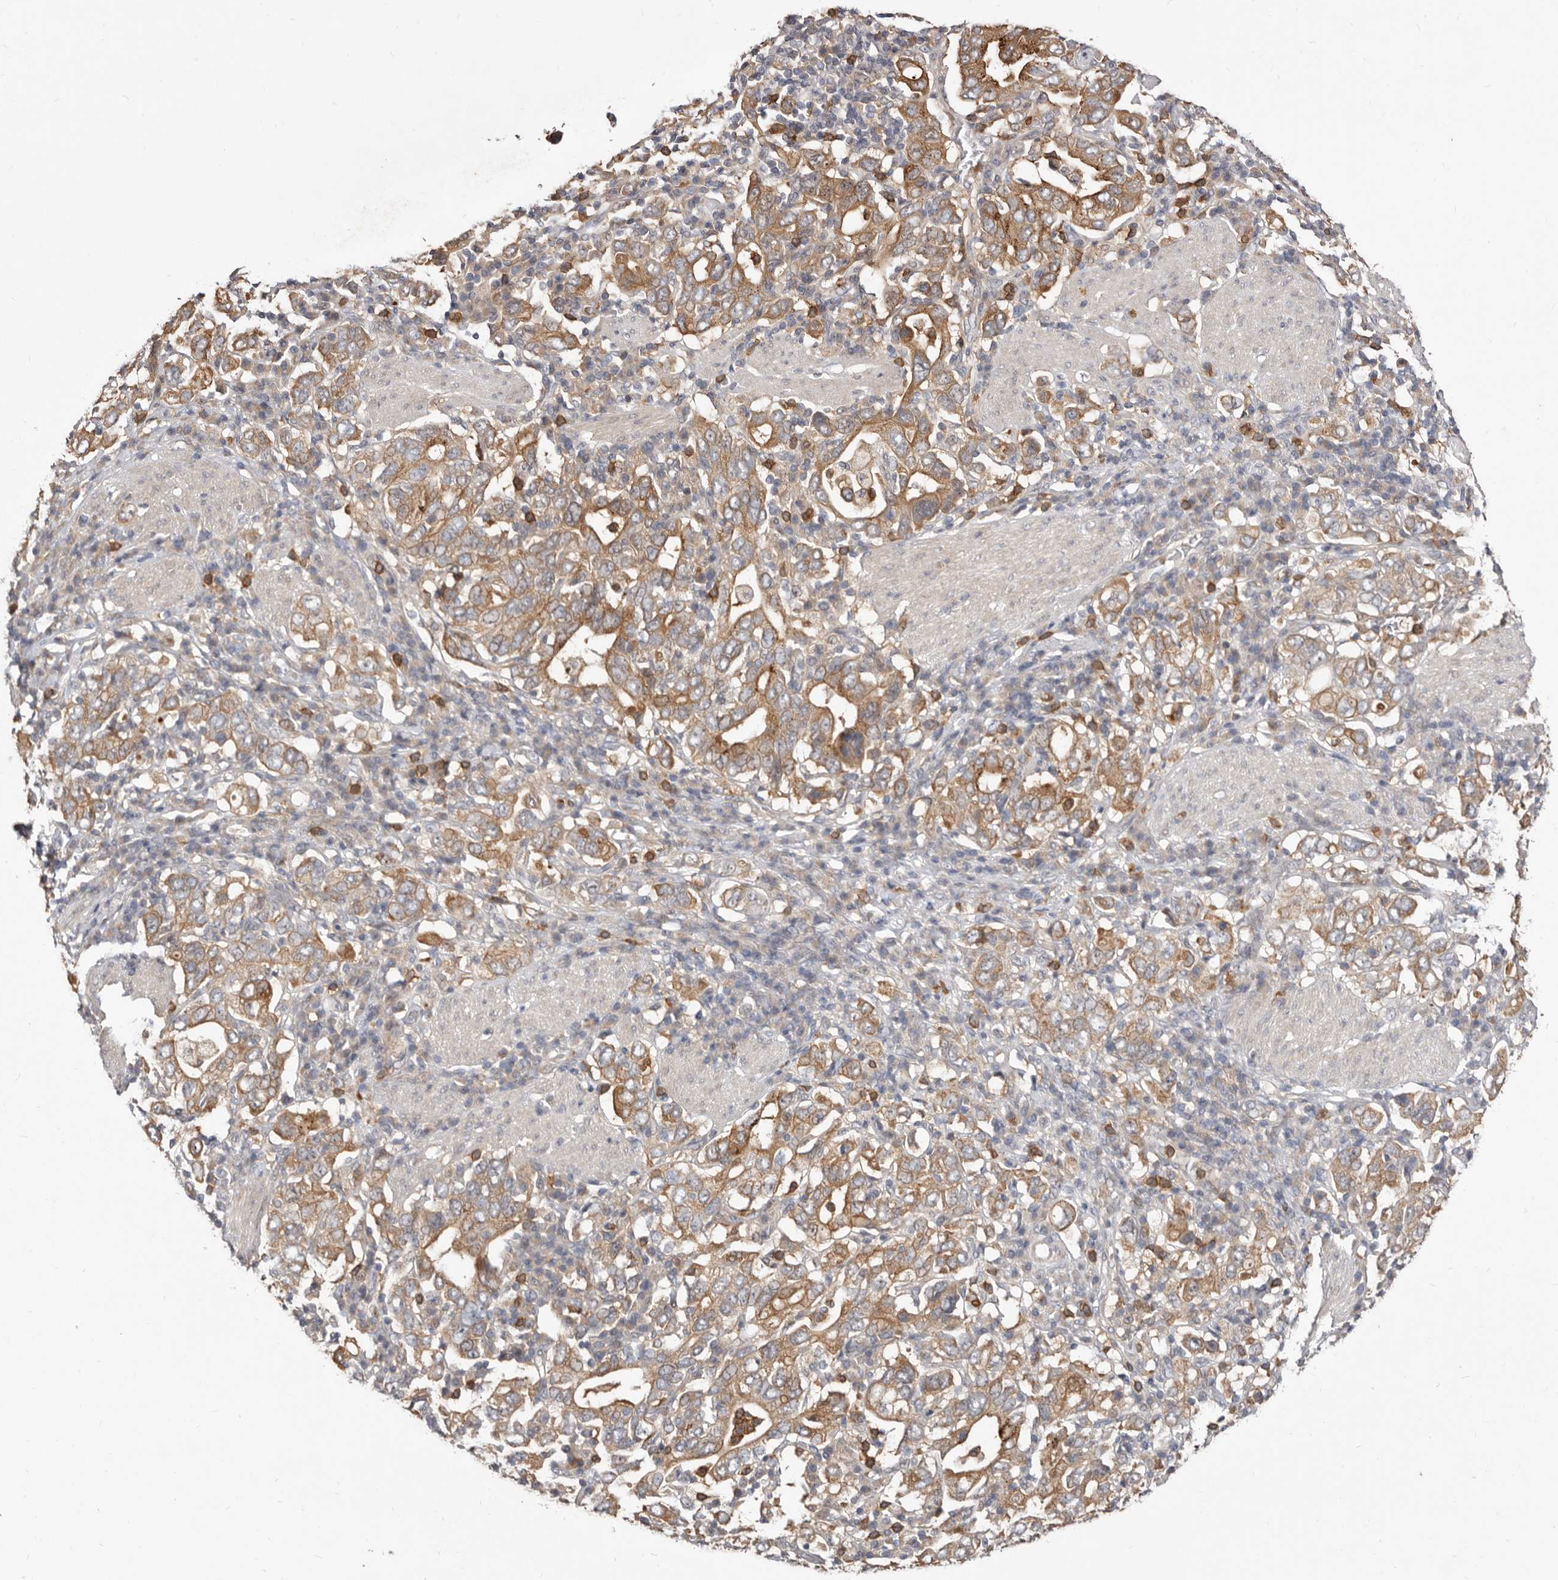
{"staining": {"intensity": "moderate", "quantity": ">75%", "location": "cytoplasmic/membranous"}, "tissue": "stomach cancer", "cell_type": "Tumor cells", "image_type": "cancer", "snomed": [{"axis": "morphology", "description": "Adenocarcinoma, NOS"}, {"axis": "topography", "description": "Stomach, upper"}], "caption": "Protein staining of stomach cancer (adenocarcinoma) tissue reveals moderate cytoplasmic/membranous expression in about >75% of tumor cells. (DAB IHC with brightfield microscopy, high magnification).", "gene": "TC2N", "patient": {"sex": "male", "age": 62}}